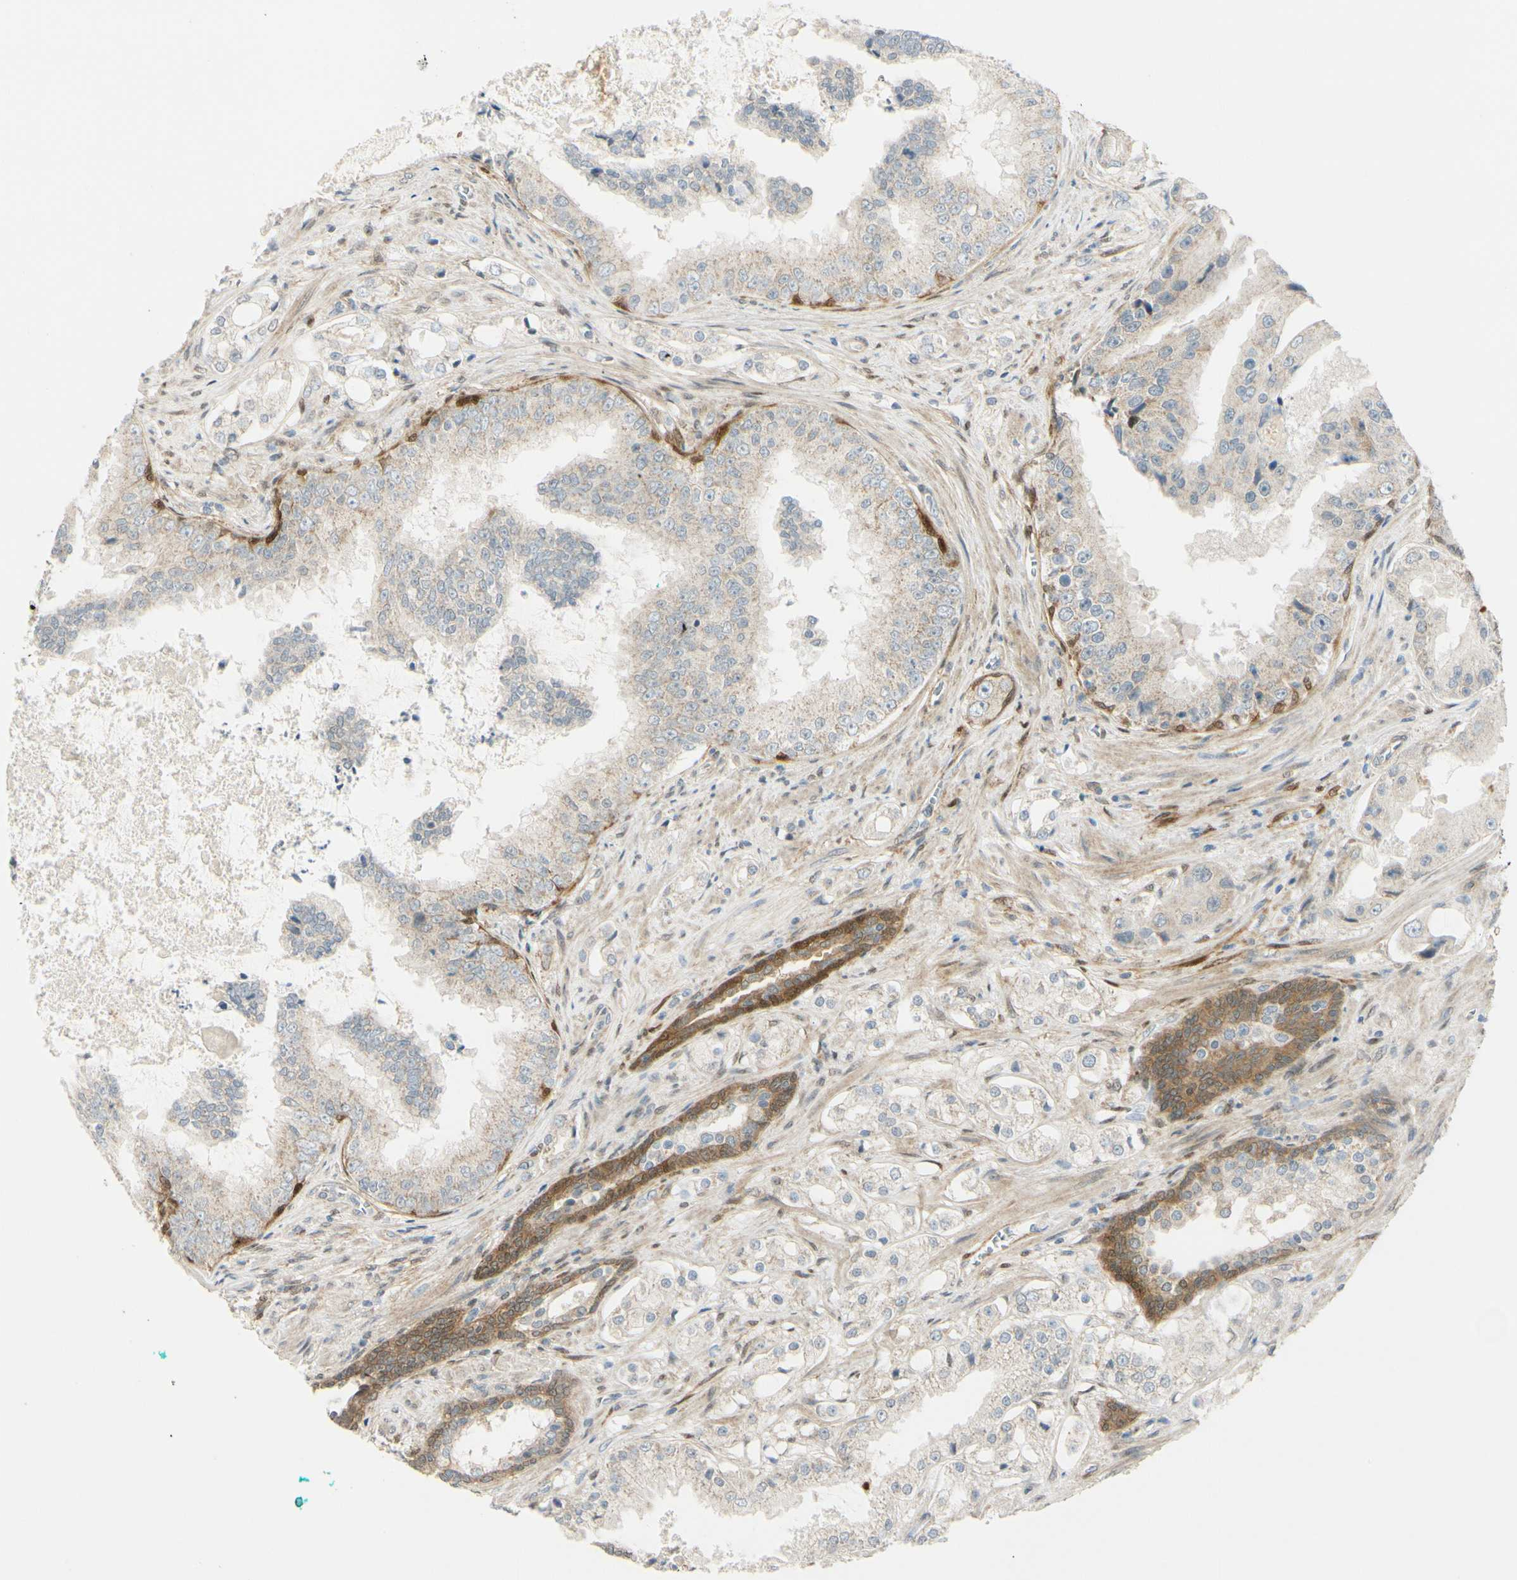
{"staining": {"intensity": "weak", "quantity": "25%-75%", "location": "cytoplasmic/membranous"}, "tissue": "prostate cancer", "cell_type": "Tumor cells", "image_type": "cancer", "snomed": [{"axis": "morphology", "description": "Adenocarcinoma, High grade"}, {"axis": "topography", "description": "Prostate"}], "caption": "This micrograph reveals immunohistochemistry staining of adenocarcinoma (high-grade) (prostate), with low weak cytoplasmic/membranous expression in about 25%-75% of tumor cells.", "gene": "FHL2", "patient": {"sex": "male", "age": 73}}